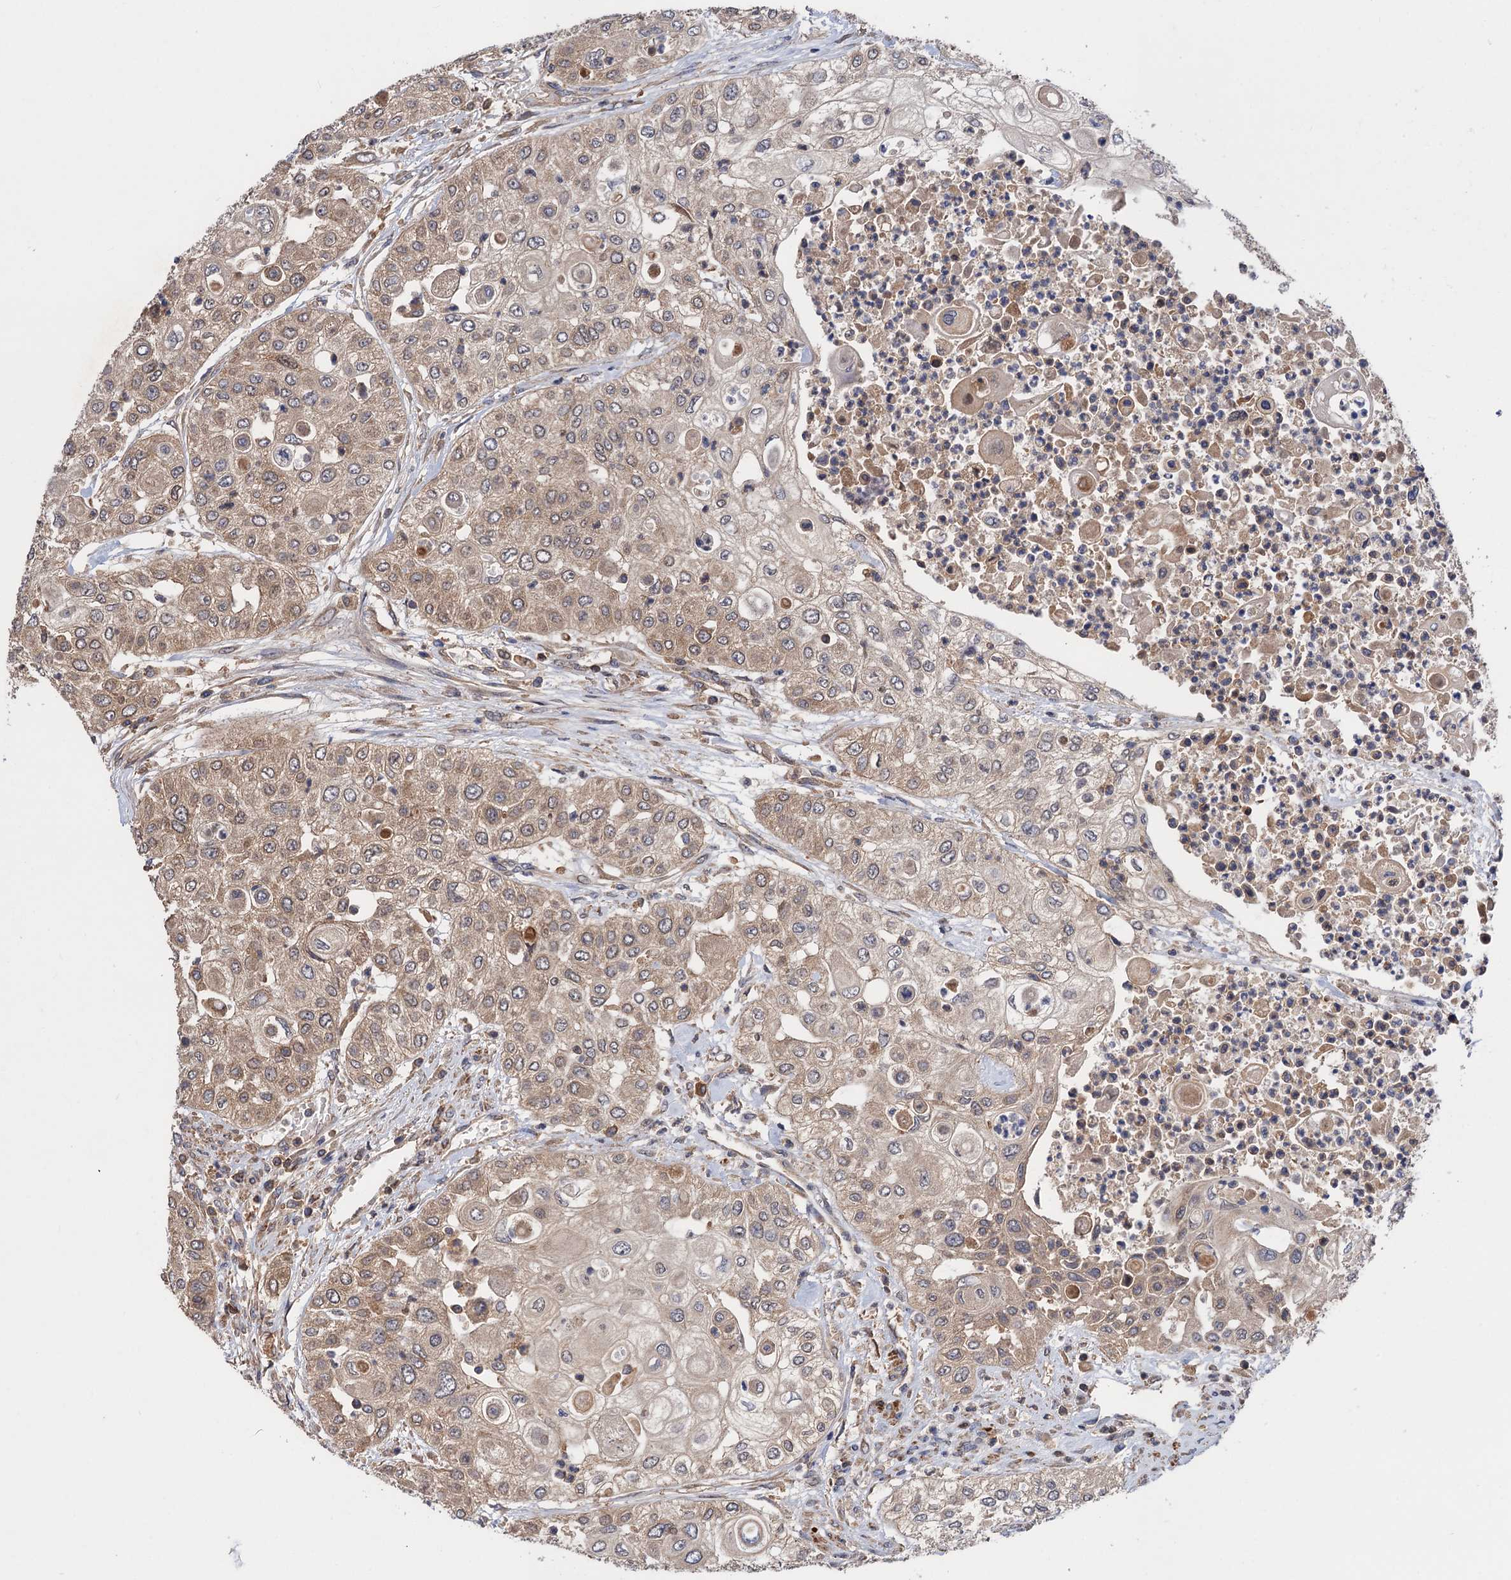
{"staining": {"intensity": "weak", "quantity": ">75%", "location": "cytoplasmic/membranous"}, "tissue": "urothelial cancer", "cell_type": "Tumor cells", "image_type": "cancer", "snomed": [{"axis": "morphology", "description": "Urothelial carcinoma, High grade"}, {"axis": "topography", "description": "Urinary bladder"}], "caption": "There is low levels of weak cytoplasmic/membranous staining in tumor cells of urothelial cancer, as demonstrated by immunohistochemical staining (brown color).", "gene": "DGKA", "patient": {"sex": "female", "age": 79}}